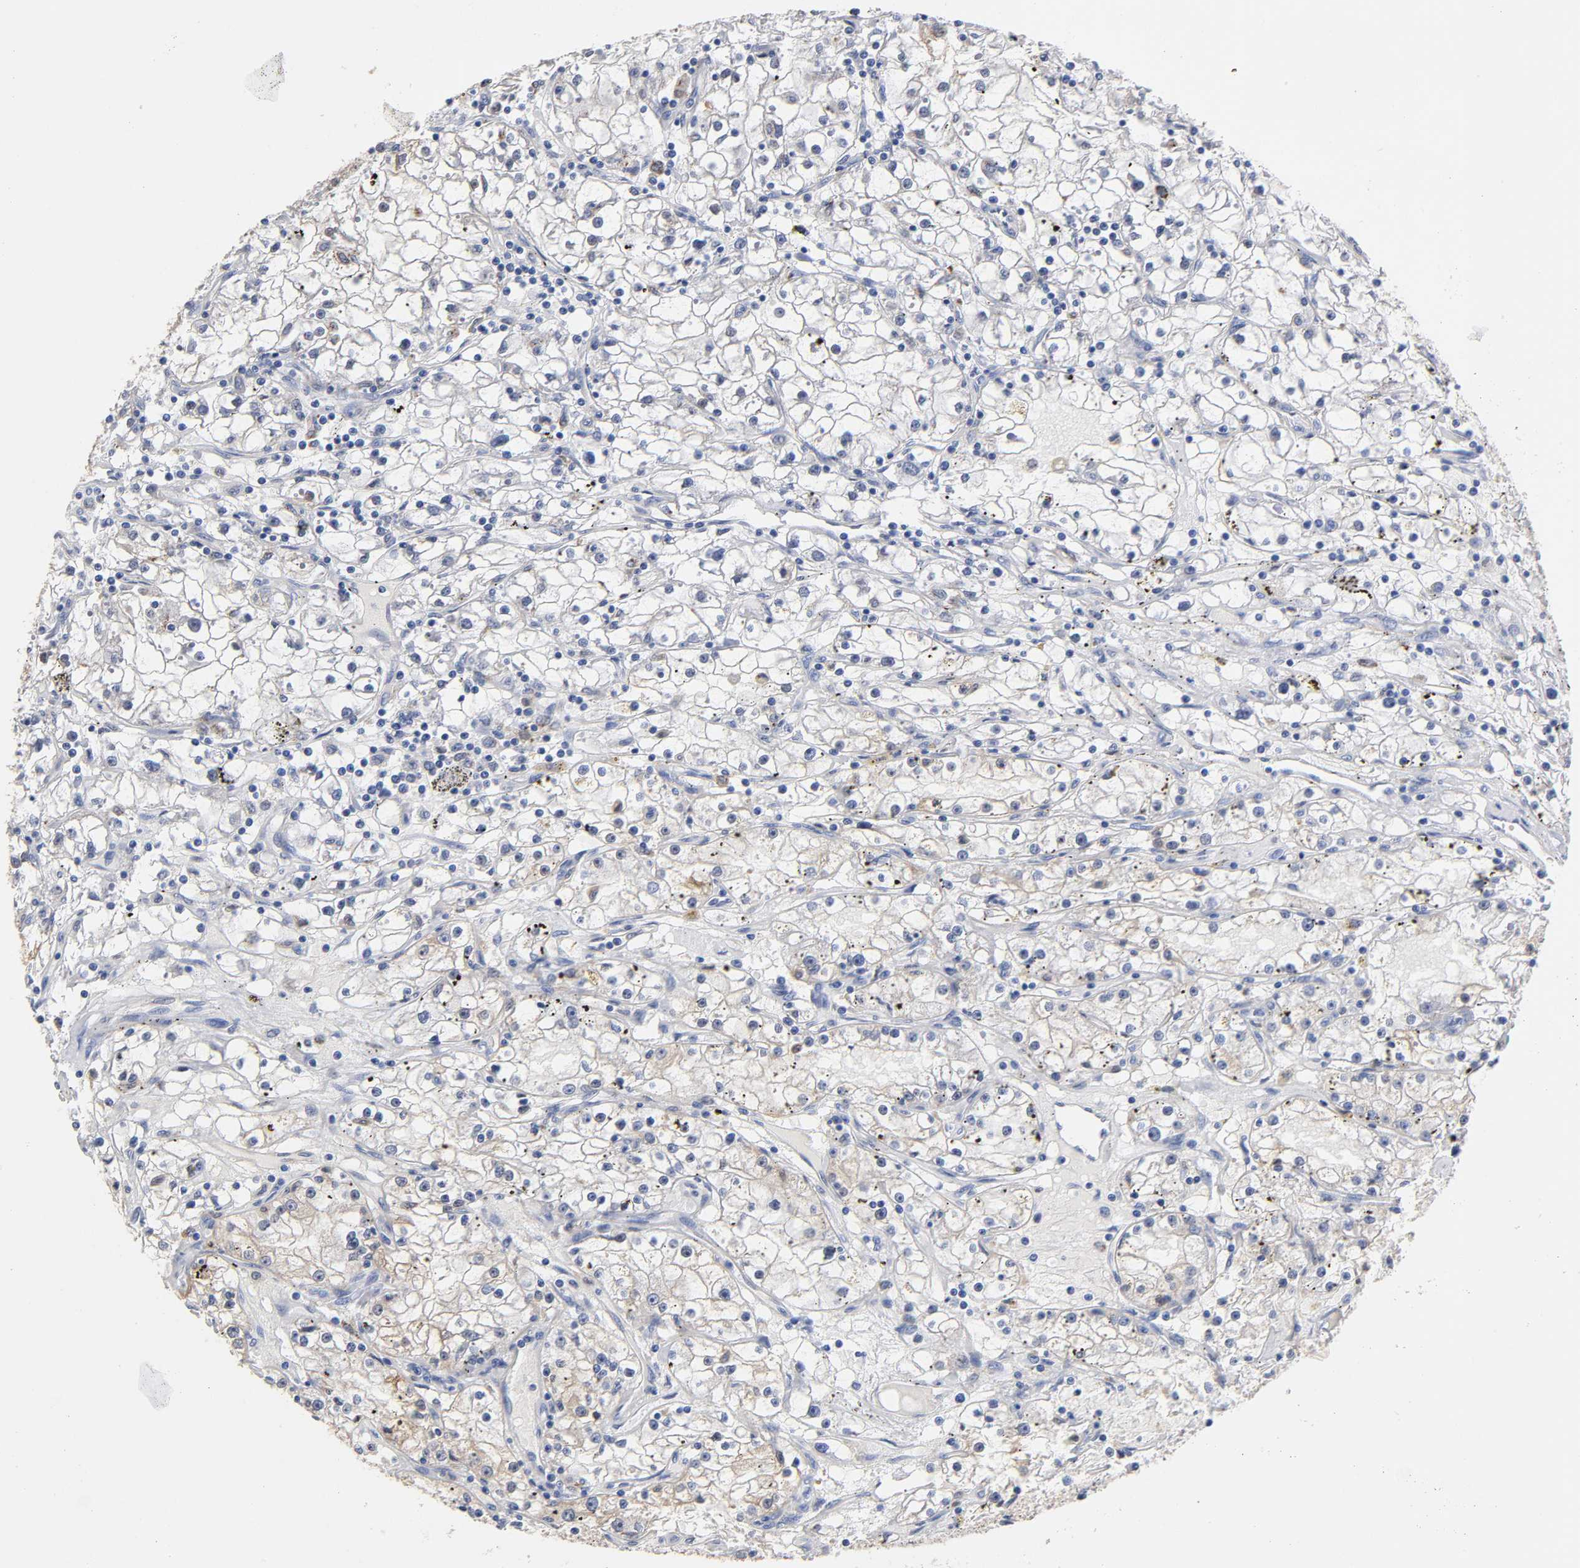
{"staining": {"intensity": "moderate", "quantity": "<25%", "location": "cytoplasmic/membranous"}, "tissue": "renal cancer", "cell_type": "Tumor cells", "image_type": "cancer", "snomed": [{"axis": "morphology", "description": "Adenocarcinoma, NOS"}, {"axis": "topography", "description": "Kidney"}], "caption": "A brown stain shows moderate cytoplasmic/membranous positivity of a protein in human adenocarcinoma (renal) tumor cells.", "gene": "ISG15", "patient": {"sex": "male", "age": 56}}